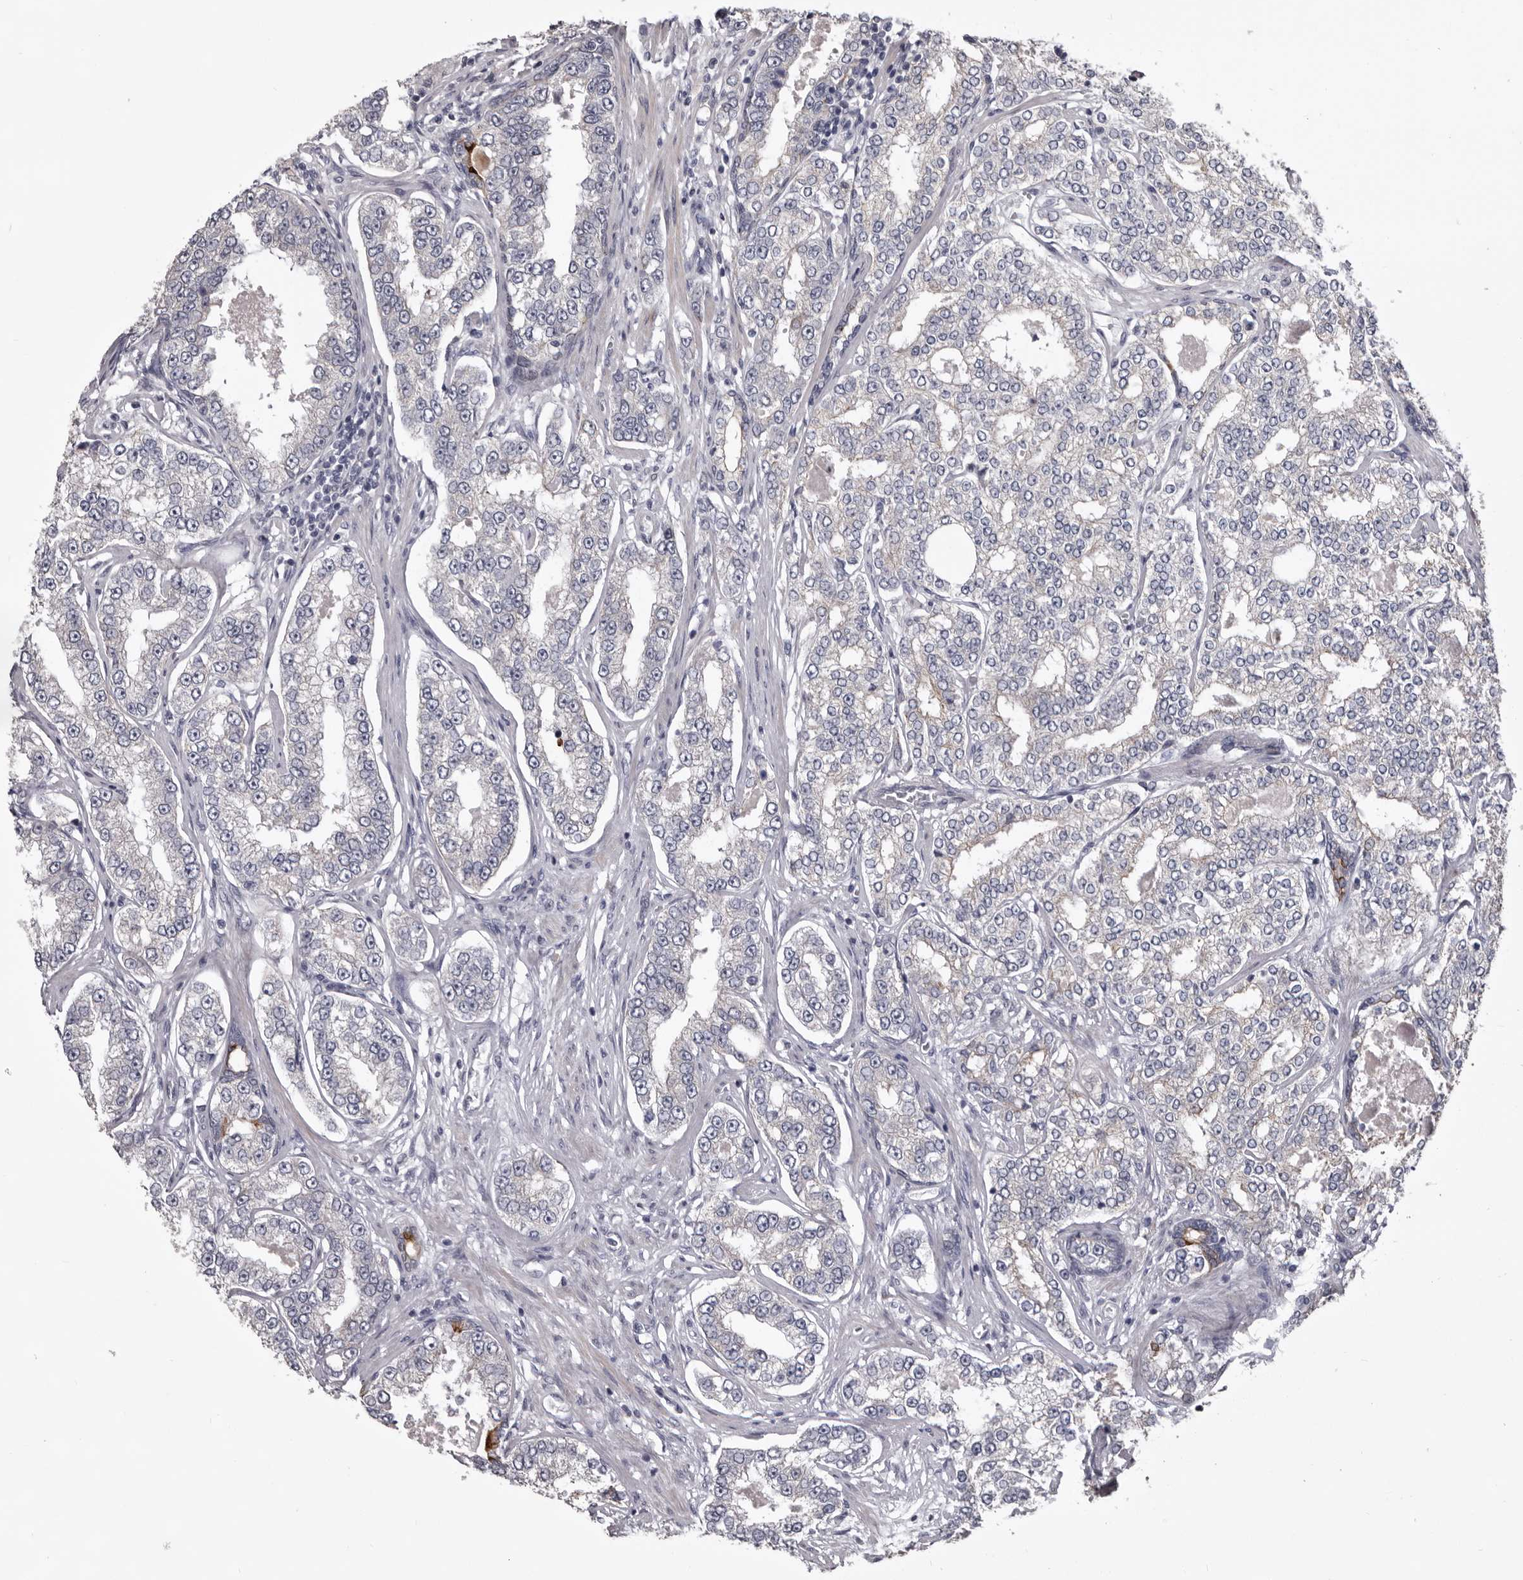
{"staining": {"intensity": "negative", "quantity": "none", "location": "none"}, "tissue": "prostate cancer", "cell_type": "Tumor cells", "image_type": "cancer", "snomed": [{"axis": "morphology", "description": "Normal tissue, NOS"}, {"axis": "morphology", "description": "Adenocarcinoma, High grade"}, {"axis": "topography", "description": "Prostate"}], "caption": "The micrograph reveals no staining of tumor cells in high-grade adenocarcinoma (prostate).", "gene": "LPAR6", "patient": {"sex": "male", "age": 83}}